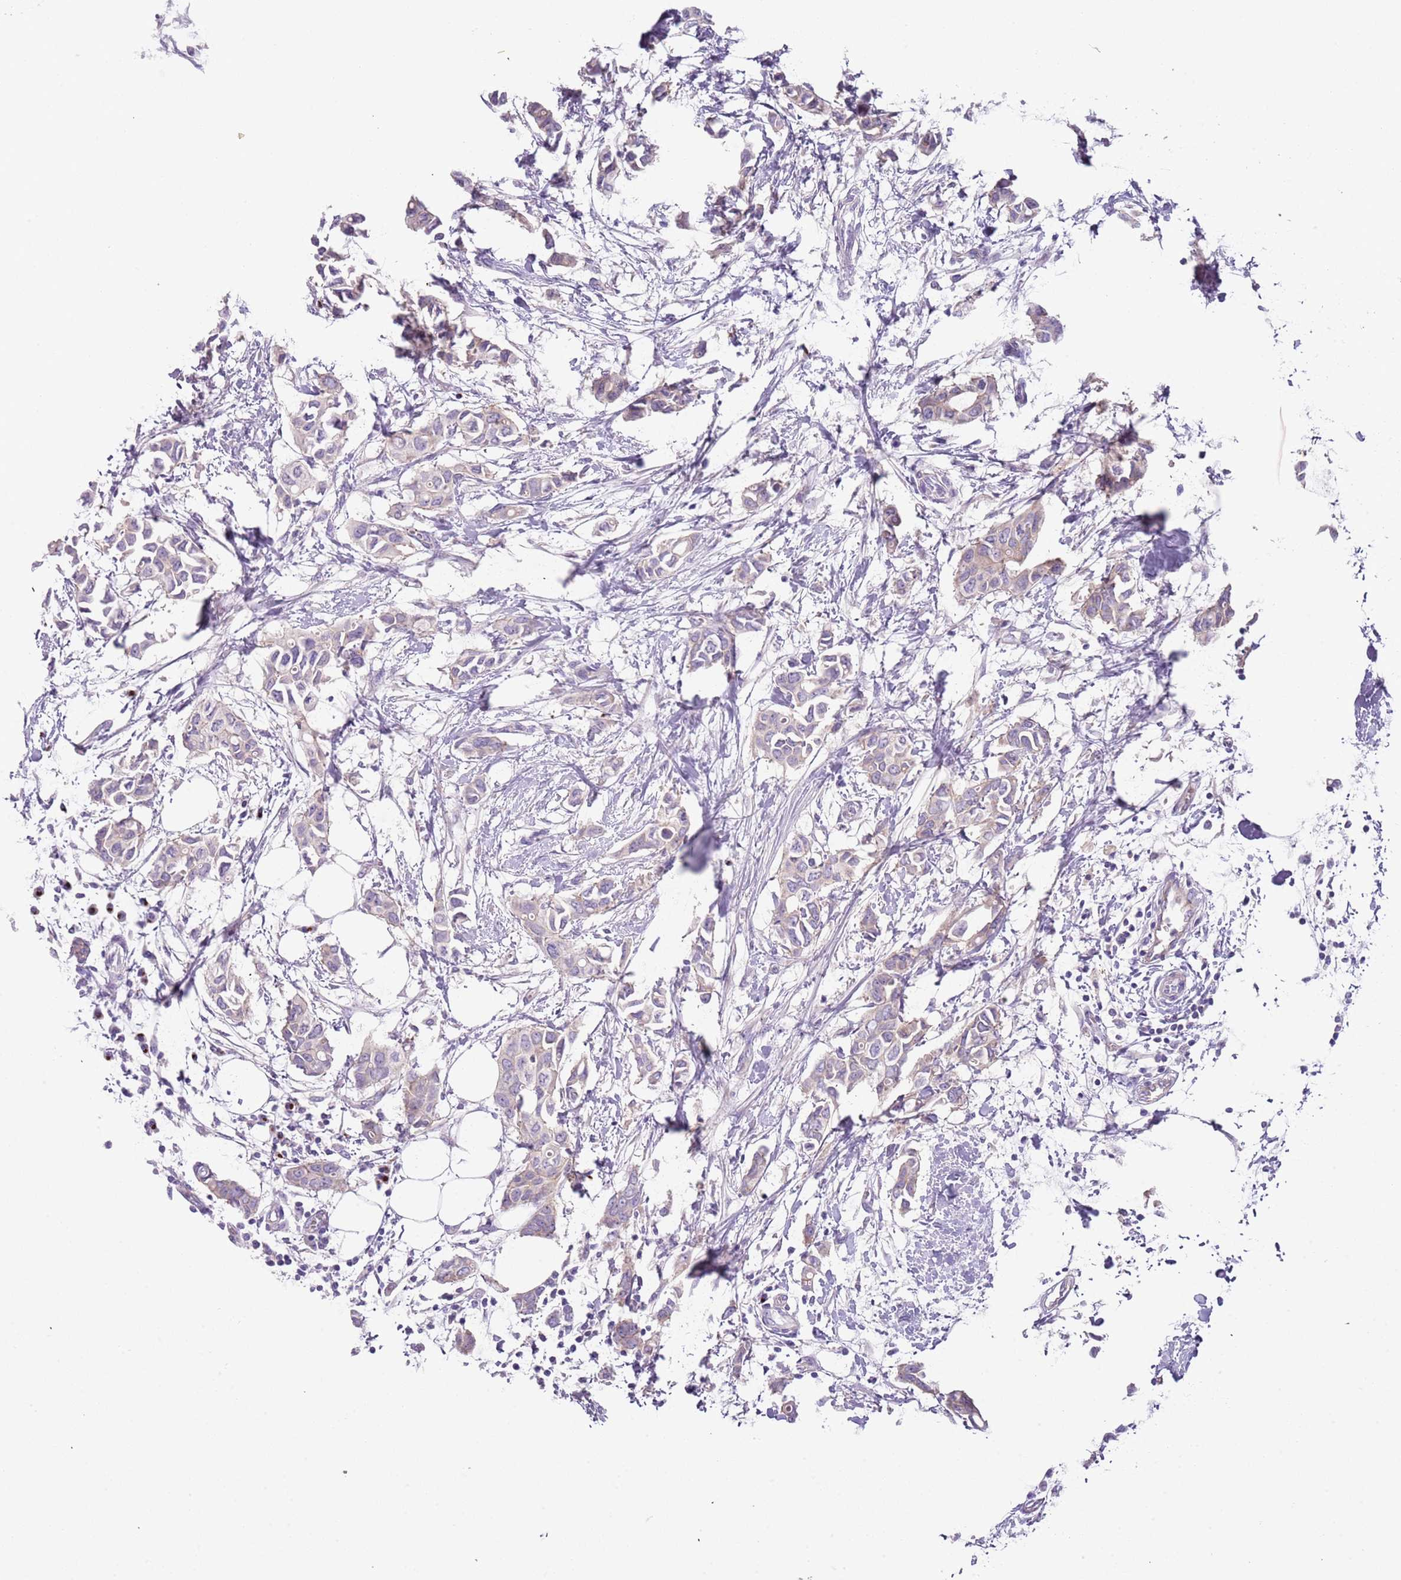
{"staining": {"intensity": "negative", "quantity": "none", "location": "none"}, "tissue": "breast cancer", "cell_type": "Tumor cells", "image_type": "cancer", "snomed": [{"axis": "morphology", "description": "Duct carcinoma"}, {"axis": "topography", "description": "Breast"}], "caption": "The histopathology image exhibits no significant expression in tumor cells of infiltrating ductal carcinoma (breast). Nuclei are stained in blue.", "gene": "C2CD3", "patient": {"sex": "female", "age": 41}}